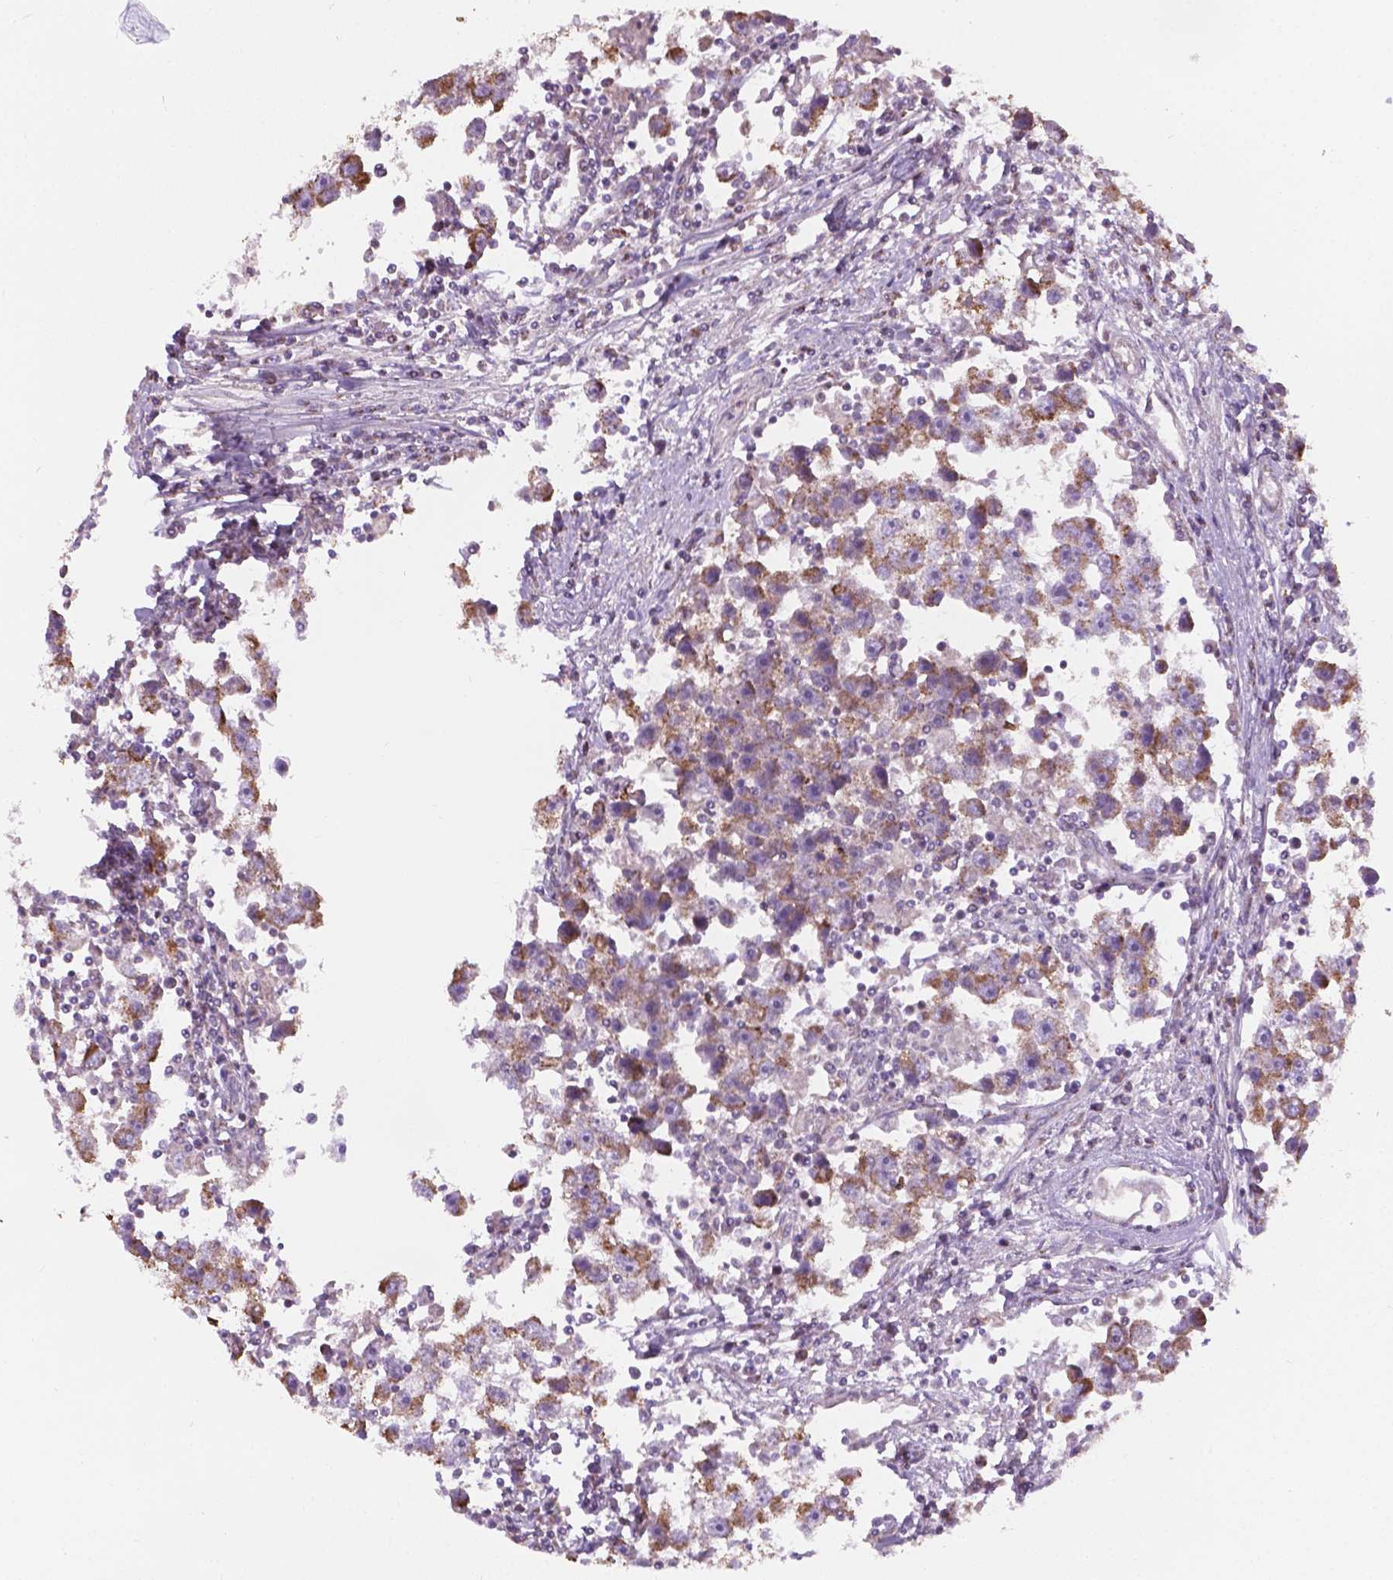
{"staining": {"intensity": "moderate", "quantity": ">75%", "location": "cytoplasmic/membranous"}, "tissue": "testis cancer", "cell_type": "Tumor cells", "image_type": "cancer", "snomed": [{"axis": "morphology", "description": "Seminoma, NOS"}, {"axis": "topography", "description": "Testis"}], "caption": "Testis seminoma stained for a protein (brown) exhibits moderate cytoplasmic/membranous positive expression in approximately >75% of tumor cells.", "gene": "PIBF1", "patient": {"sex": "male", "age": 30}}